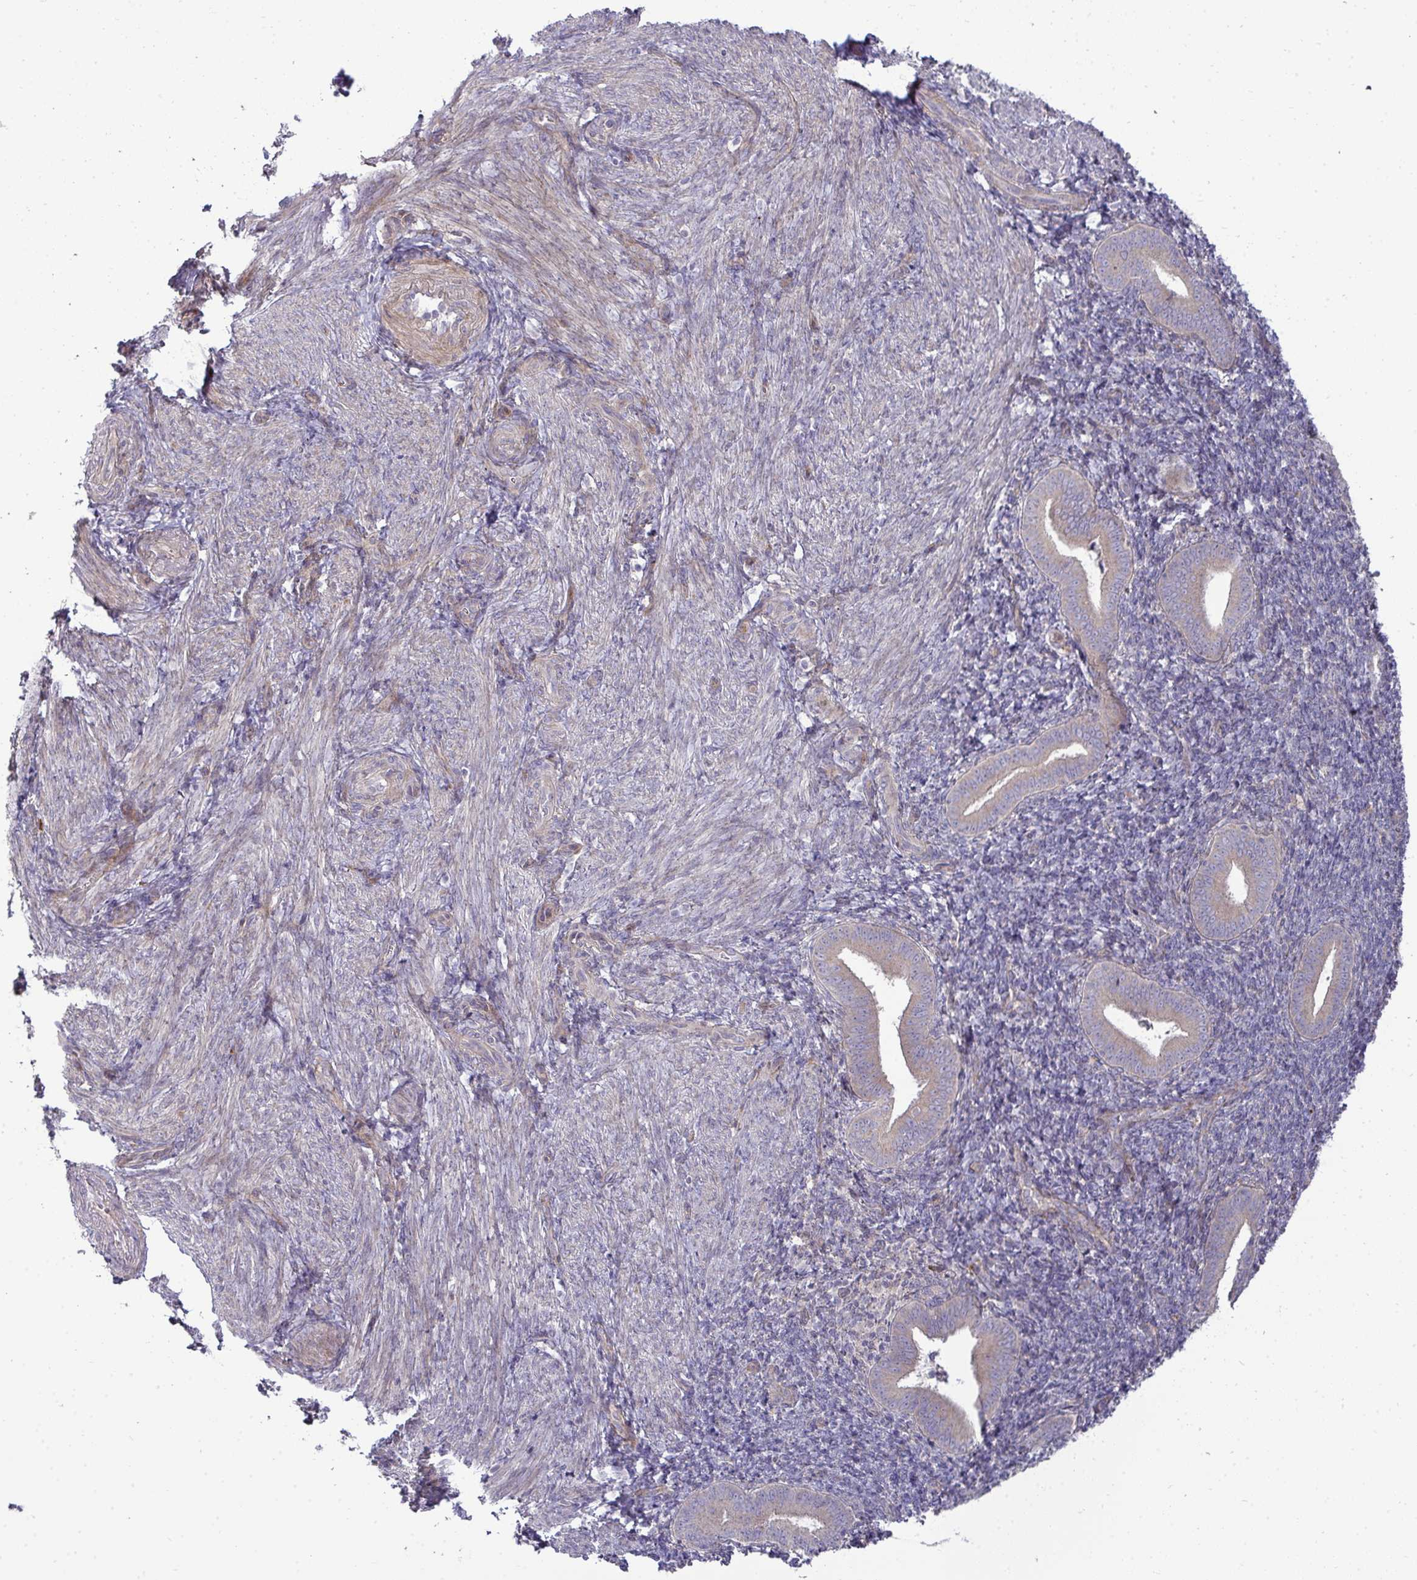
{"staining": {"intensity": "weak", "quantity": "<25%", "location": "cytoplasmic/membranous"}, "tissue": "endometrium", "cell_type": "Cells in endometrial stroma", "image_type": "normal", "snomed": [{"axis": "morphology", "description": "Normal tissue, NOS"}, {"axis": "topography", "description": "Endometrium"}], "caption": "This is an immunohistochemistry (IHC) micrograph of unremarkable endometrium. There is no positivity in cells in endometrial stroma.", "gene": "SH2D1B", "patient": {"sex": "female", "age": 25}}